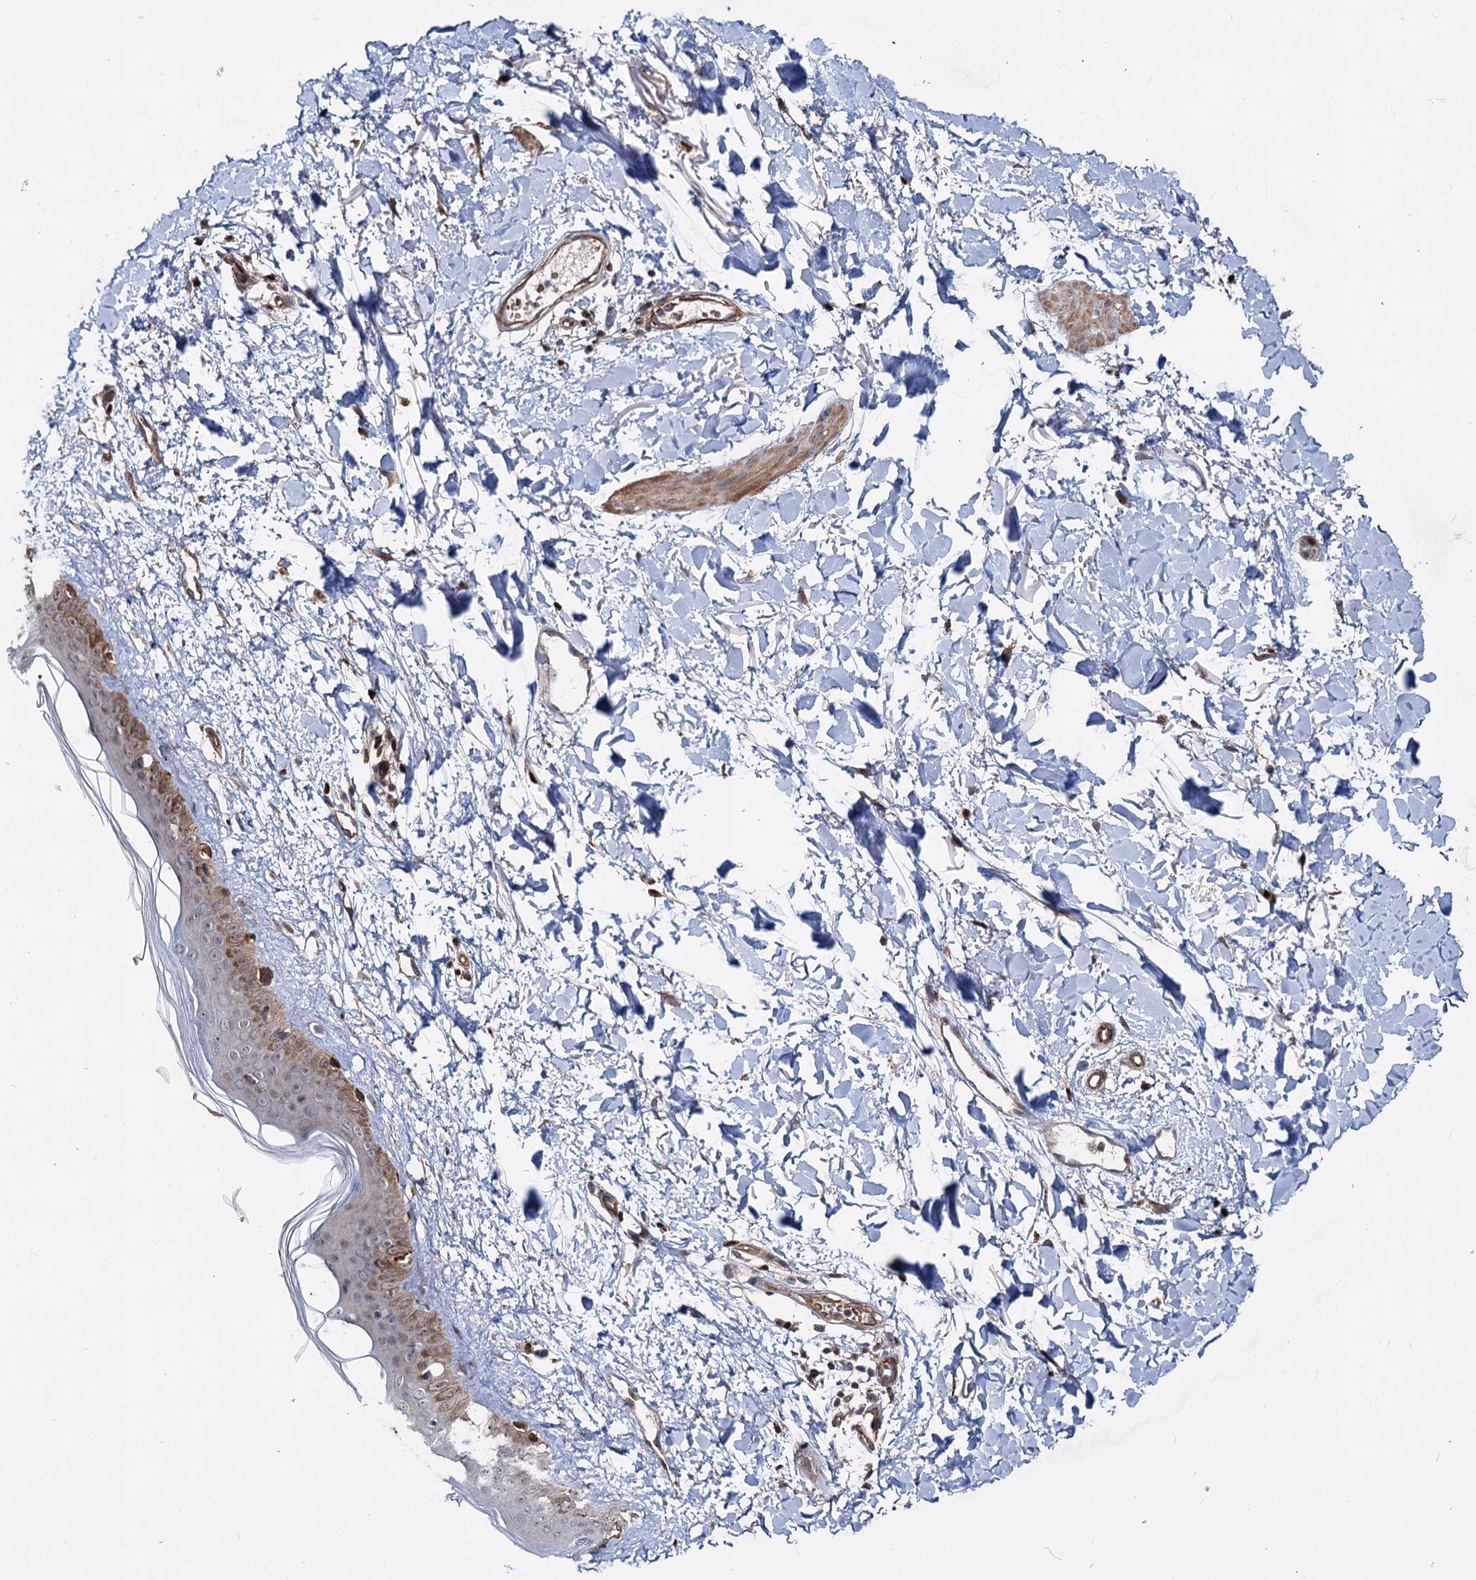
{"staining": {"intensity": "weak", "quantity": "25%-75%", "location": "cytoplasmic/membranous"}, "tissue": "skin", "cell_type": "Fibroblasts", "image_type": "normal", "snomed": [{"axis": "morphology", "description": "Normal tissue, NOS"}, {"axis": "topography", "description": "Skin"}], "caption": "Brown immunohistochemical staining in benign human skin exhibits weak cytoplasmic/membranous staining in about 25%-75% of fibroblasts.", "gene": "PTDSS2", "patient": {"sex": "female", "age": 58}}